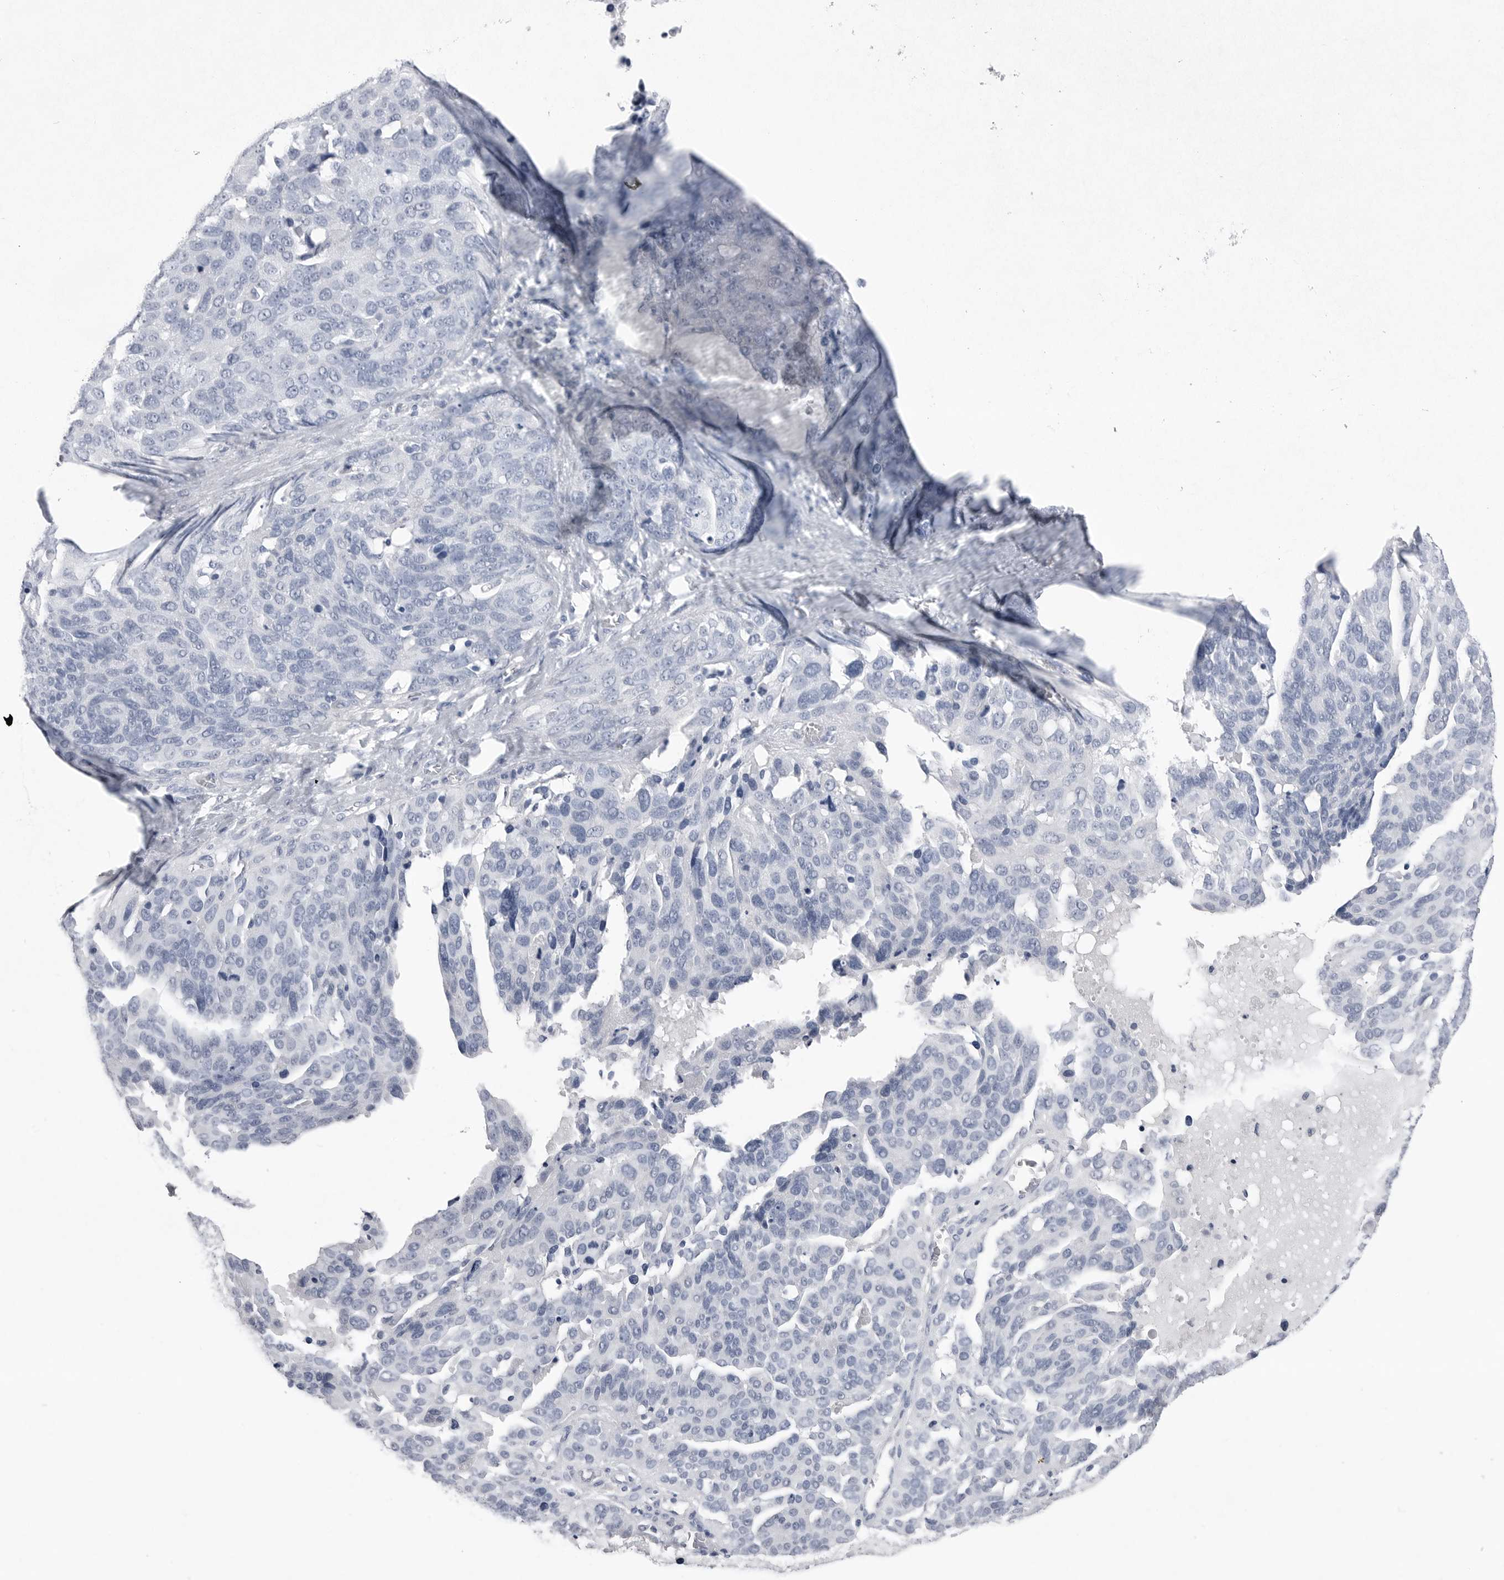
{"staining": {"intensity": "negative", "quantity": "none", "location": "none"}, "tissue": "ovarian cancer", "cell_type": "Tumor cells", "image_type": "cancer", "snomed": [{"axis": "morphology", "description": "Cystadenocarcinoma, serous, NOS"}, {"axis": "topography", "description": "Ovary"}], "caption": "Tumor cells are negative for protein expression in human serous cystadenocarcinoma (ovarian). (IHC, brightfield microscopy, high magnification).", "gene": "ABHD12", "patient": {"sex": "female", "age": 44}}